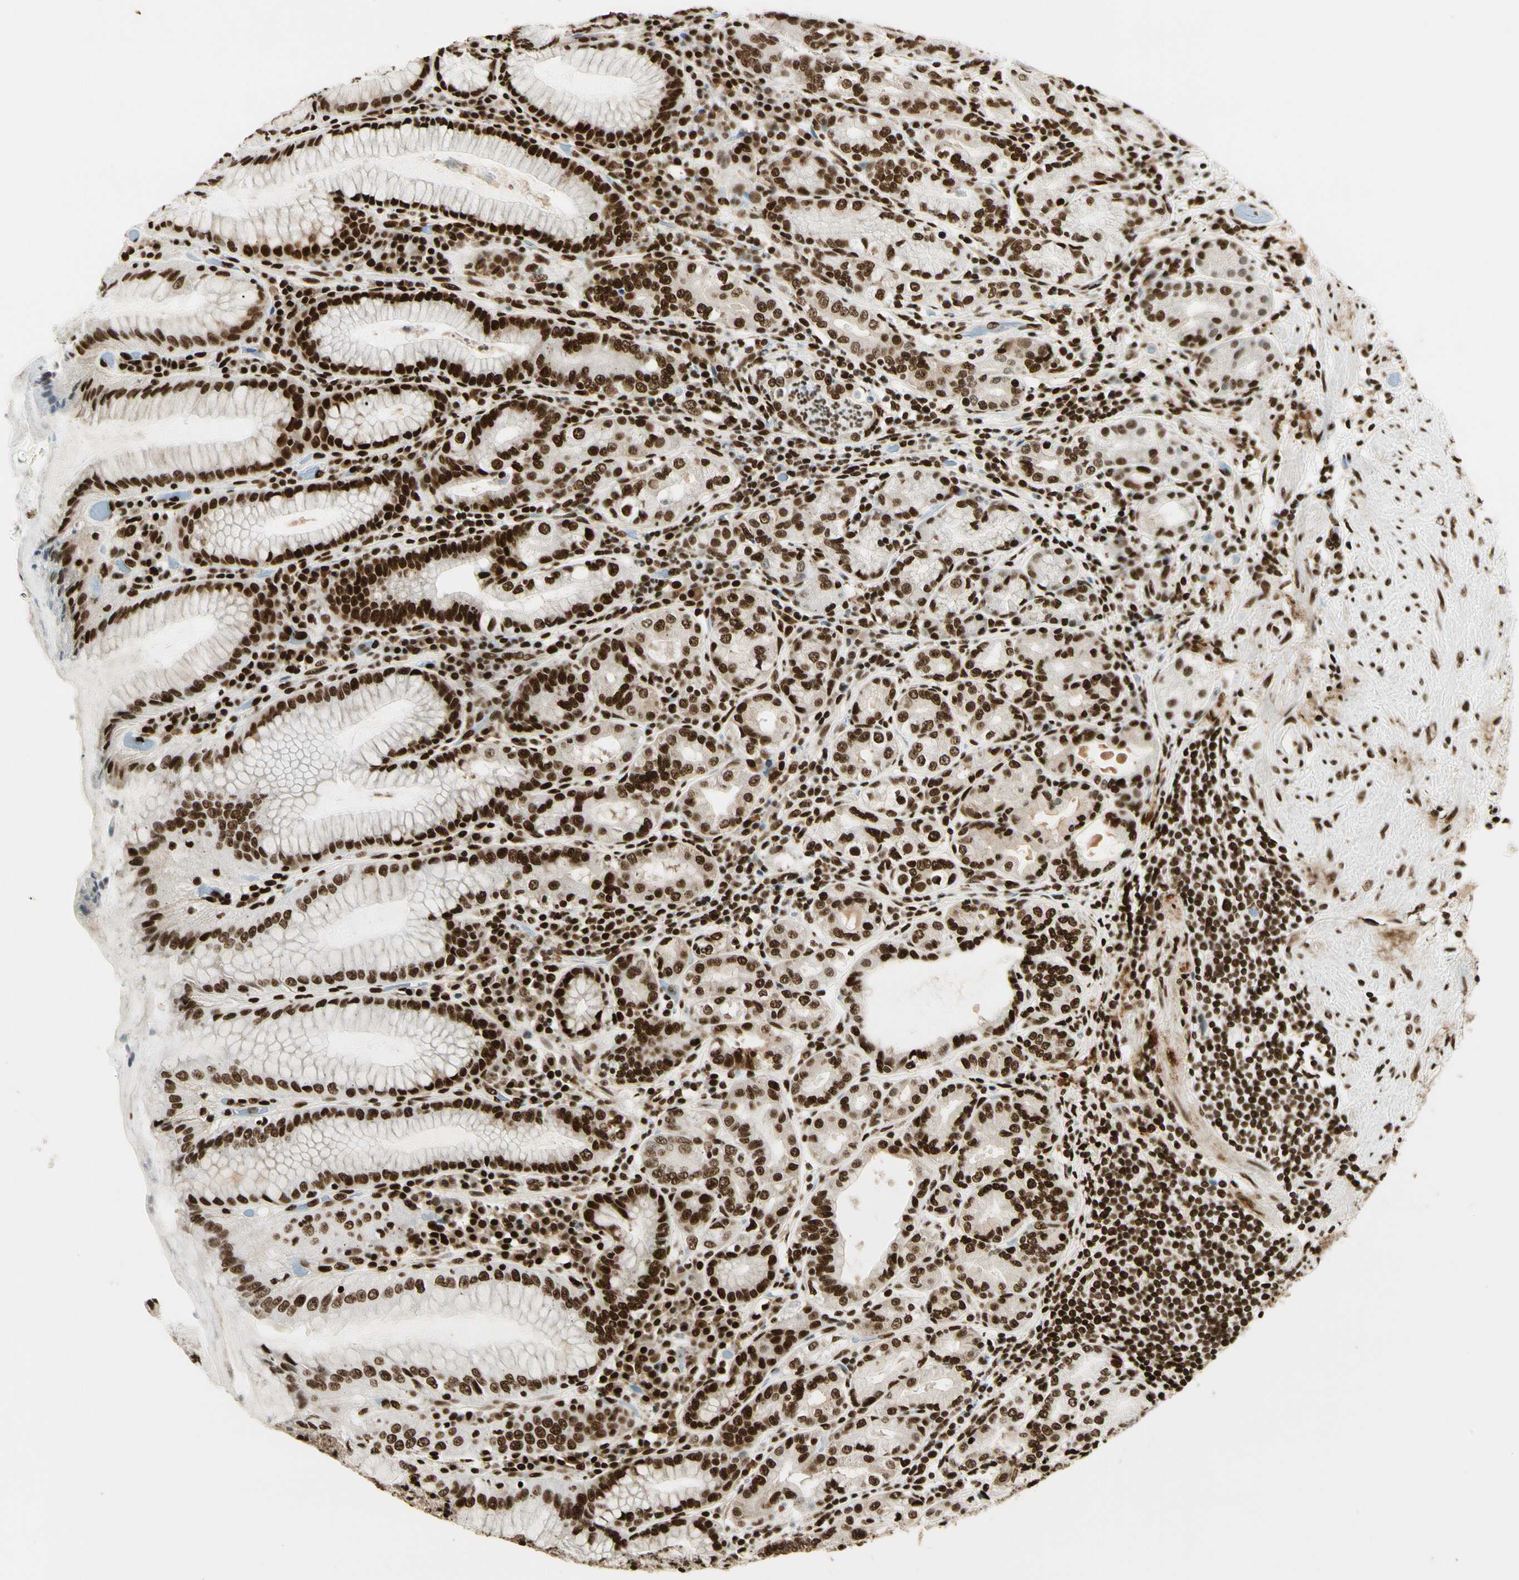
{"staining": {"intensity": "strong", "quantity": ">75%", "location": "cytoplasmic/membranous,nuclear"}, "tissue": "stomach", "cell_type": "Glandular cells", "image_type": "normal", "snomed": [{"axis": "morphology", "description": "Normal tissue, NOS"}, {"axis": "topography", "description": "Stomach, lower"}], "caption": "Immunohistochemistry (DAB) staining of benign human stomach shows strong cytoplasmic/membranous,nuclear protein staining in approximately >75% of glandular cells. (Brightfield microscopy of DAB IHC at high magnification).", "gene": "FUS", "patient": {"sex": "female", "age": 76}}